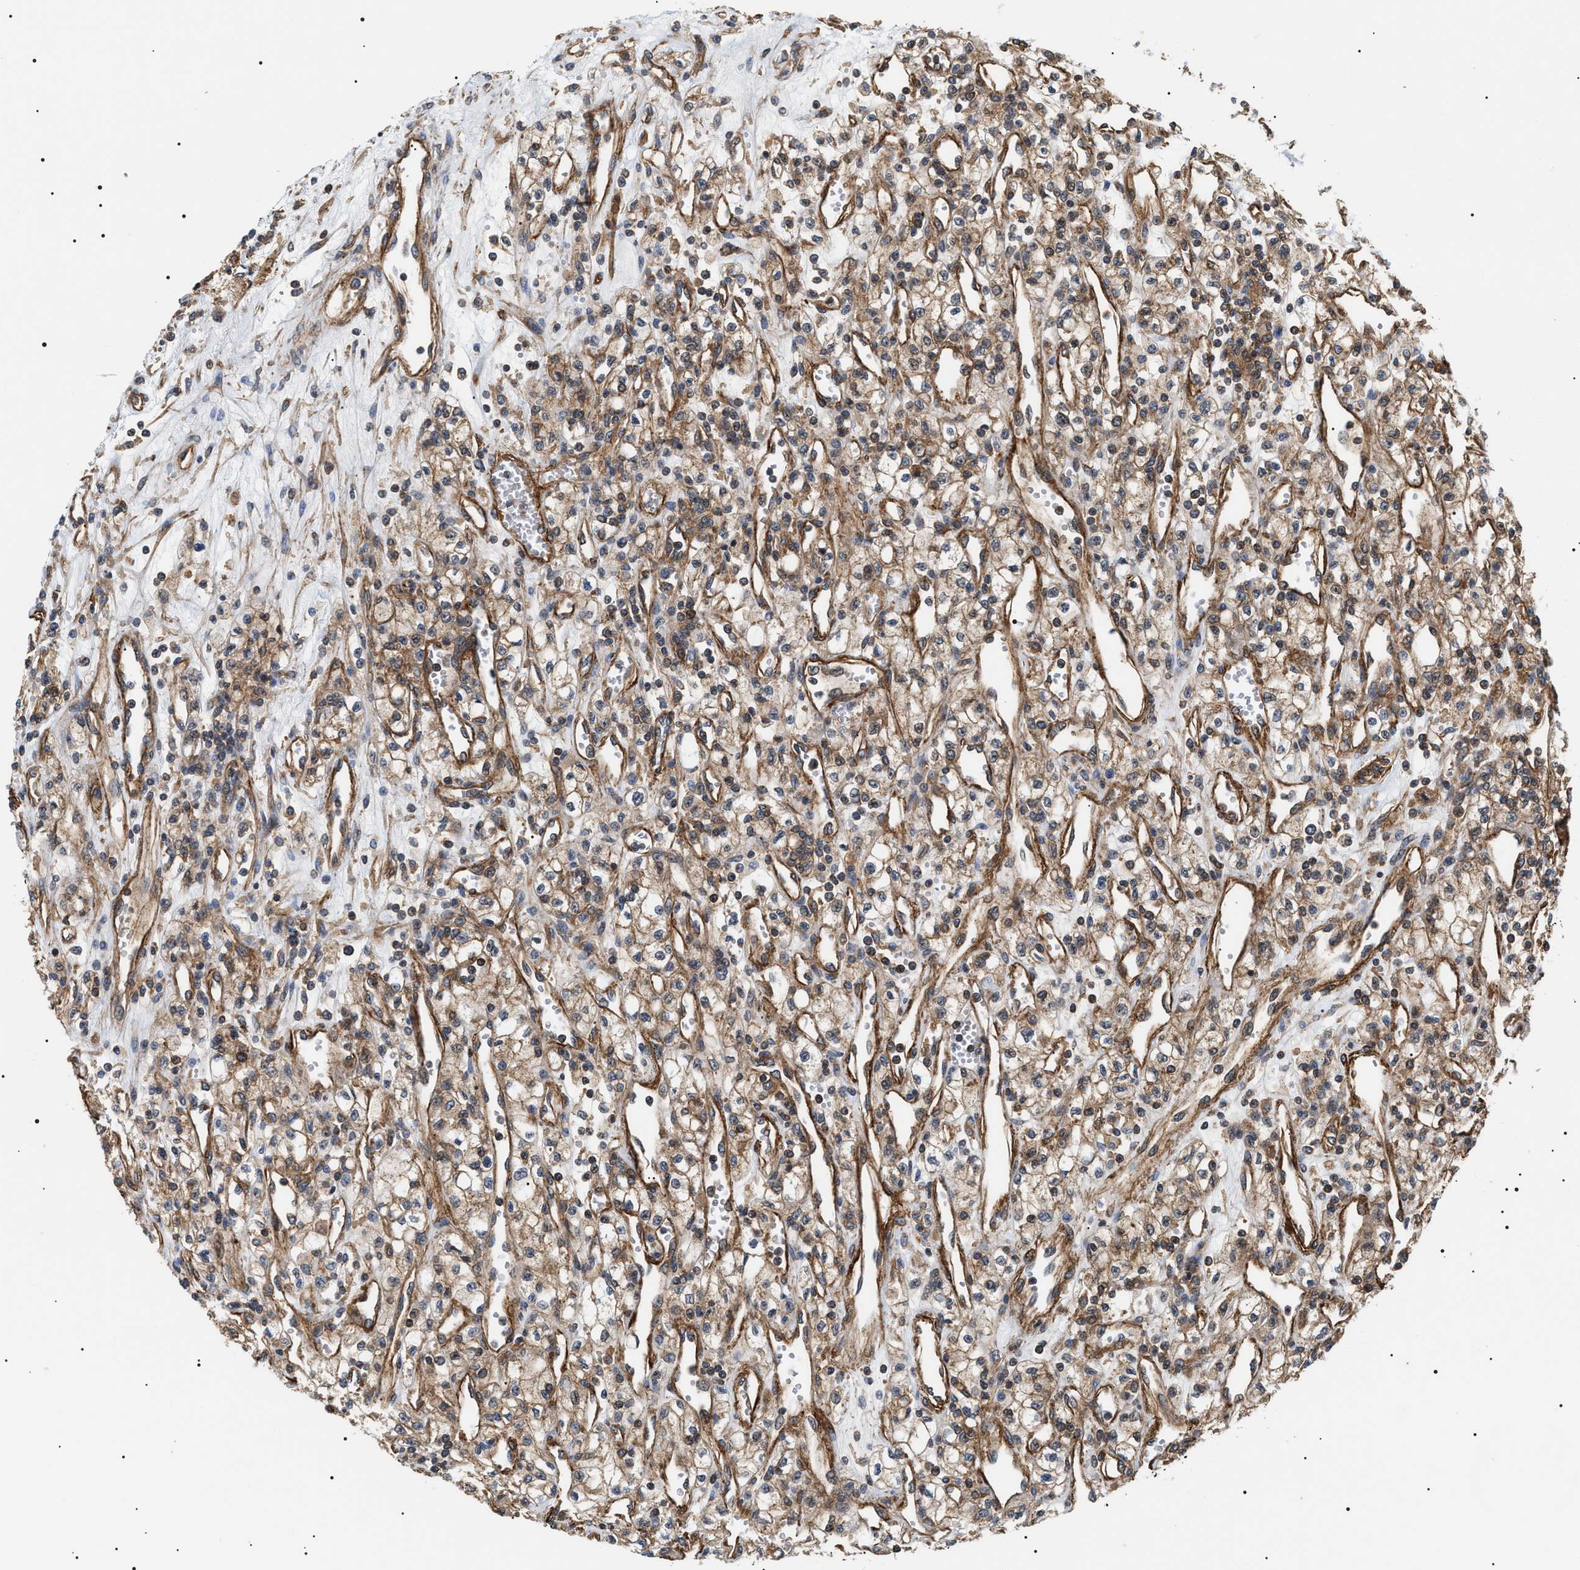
{"staining": {"intensity": "weak", "quantity": ">75%", "location": "cytoplasmic/membranous"}, "tissue": "renal cancer", "cell_type": "Tumor cells", "image_type": "cancer", "snomed": [{"axis": "morphology", "description": "Adenocarcinoma, NOS"}, {"axis": "topography", "description": "Kidney"}], "caption": "Brown immunohistochemical staining in human adenocarcinoma (renal) exhibits weak cytoplasmic/membranous staining in about >75% of tumor cells.", "gene": "SH3GLB2", "patient": {"sex": "male", "age": 59}}